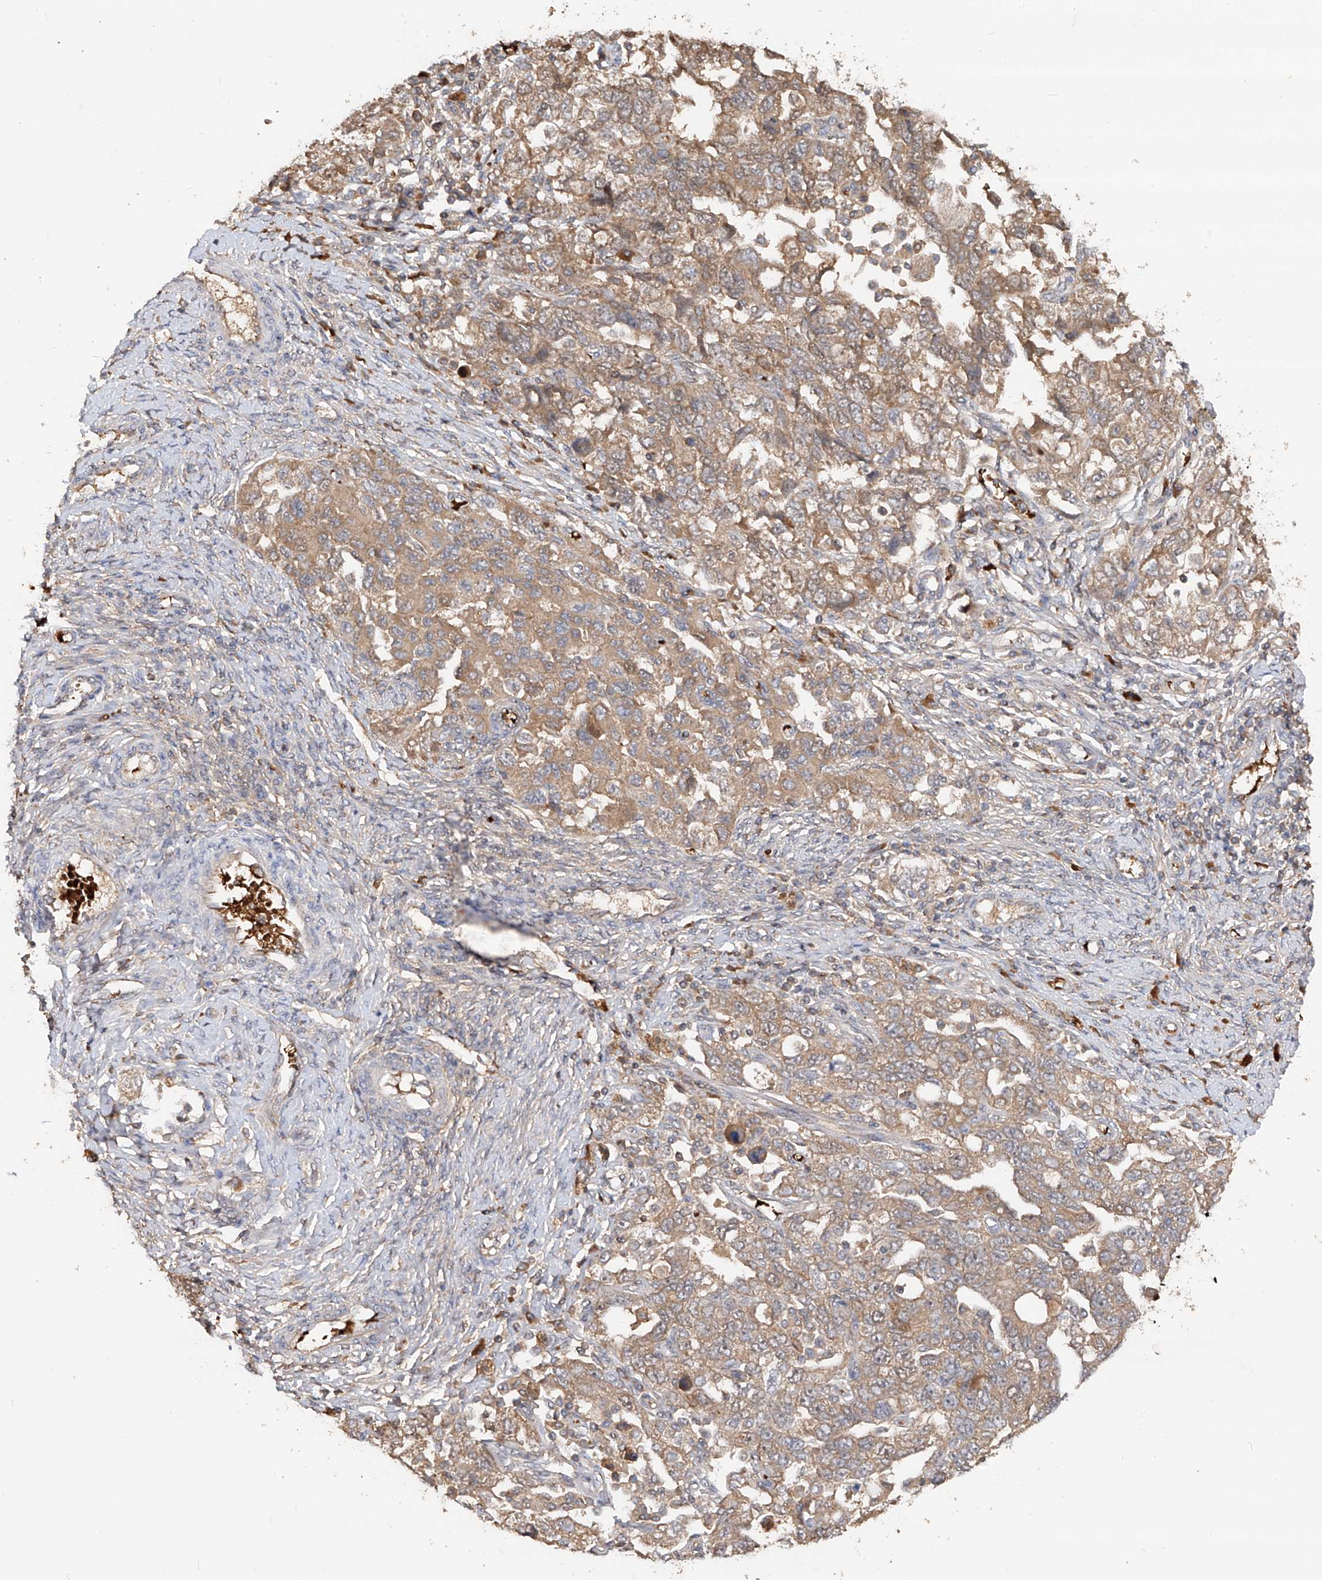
{"staining": {"intensity": "moderate", "quantity": ">75%", "location": "cytoplasmic/membranous"}, "tissue": "ovarian cancer", "cell_type": "Tumor cells", "image_type": "cancer", "snomed": [{"axis": "morphology", "description": "Carcinoma, NOS"}, {"axis": "morphology", "description": "Cystadenocarcinoma, serous, NOS"}, {"axis": "topography", "description": "Ovary"}], "caption": "Carcinoma (ovarian) tissue displays moderate cytoplasmic/membranous positivity in about >75% of tumor cells, visualized by immunohistochemistry.", "gene": "EDN1", "patient": {"sex": "female", "age": 69}}